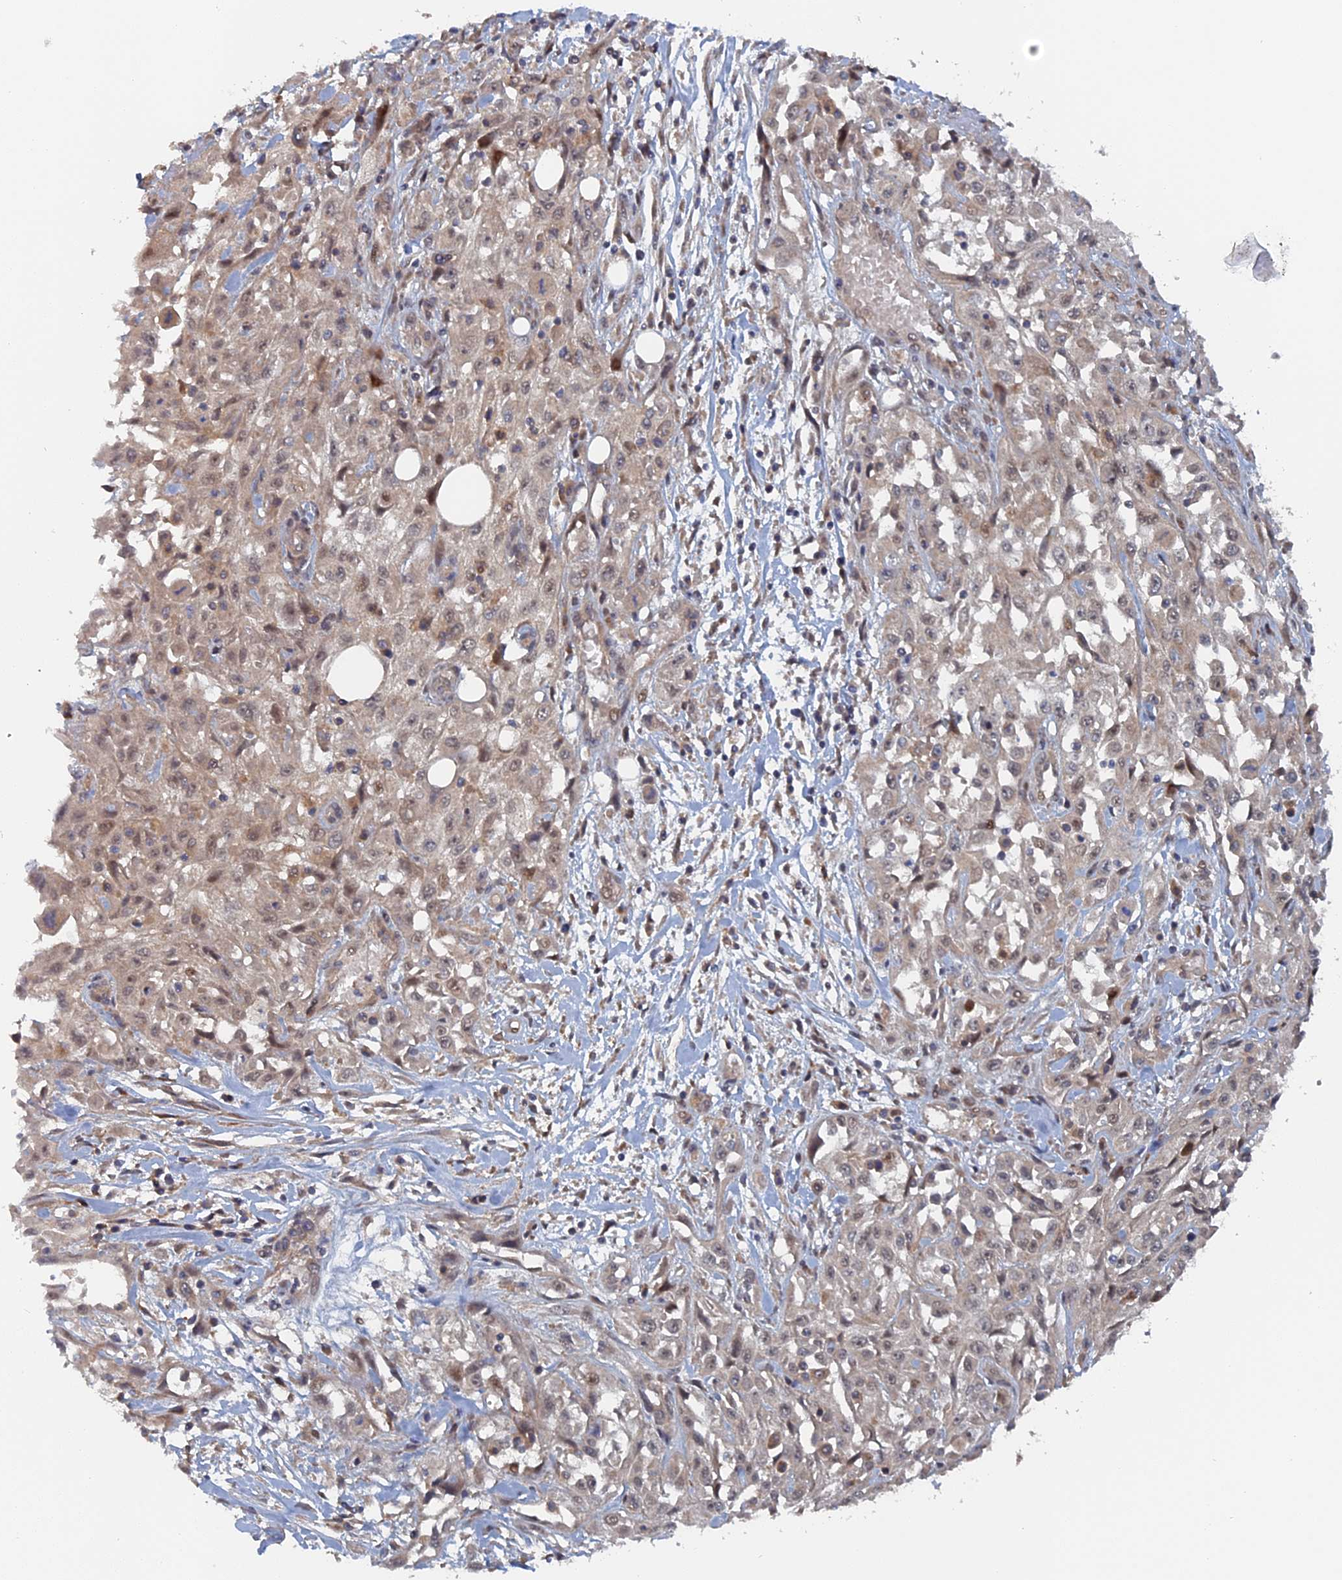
{"staining": {"intensity": "weak", "quantity": ">75%", "location": "nuclear"}, "tissue": "skin cancer", "cell_type": "Tumor cells", "image_type": "cancer", "snomed": [{"axis": "morphology", "description": "Squamous cell carcinoma, NOS"}, {"axis": "morphology", "description": "Squamous cell carcinoma, metastatic, NOS"}, {"axis": "topography", "description": "Skin"}, {"axis": "topography", "description": "Lymph node"}], "caption": "The photomicrograph displays immunohistochemical staining of skin cancer (squamous cell carcinoma). There is weak nuclear expression is seen in about >75% of tumor cells.", "gene": "ELOVL6", "patient": {"sex": "male", "age": 75}}